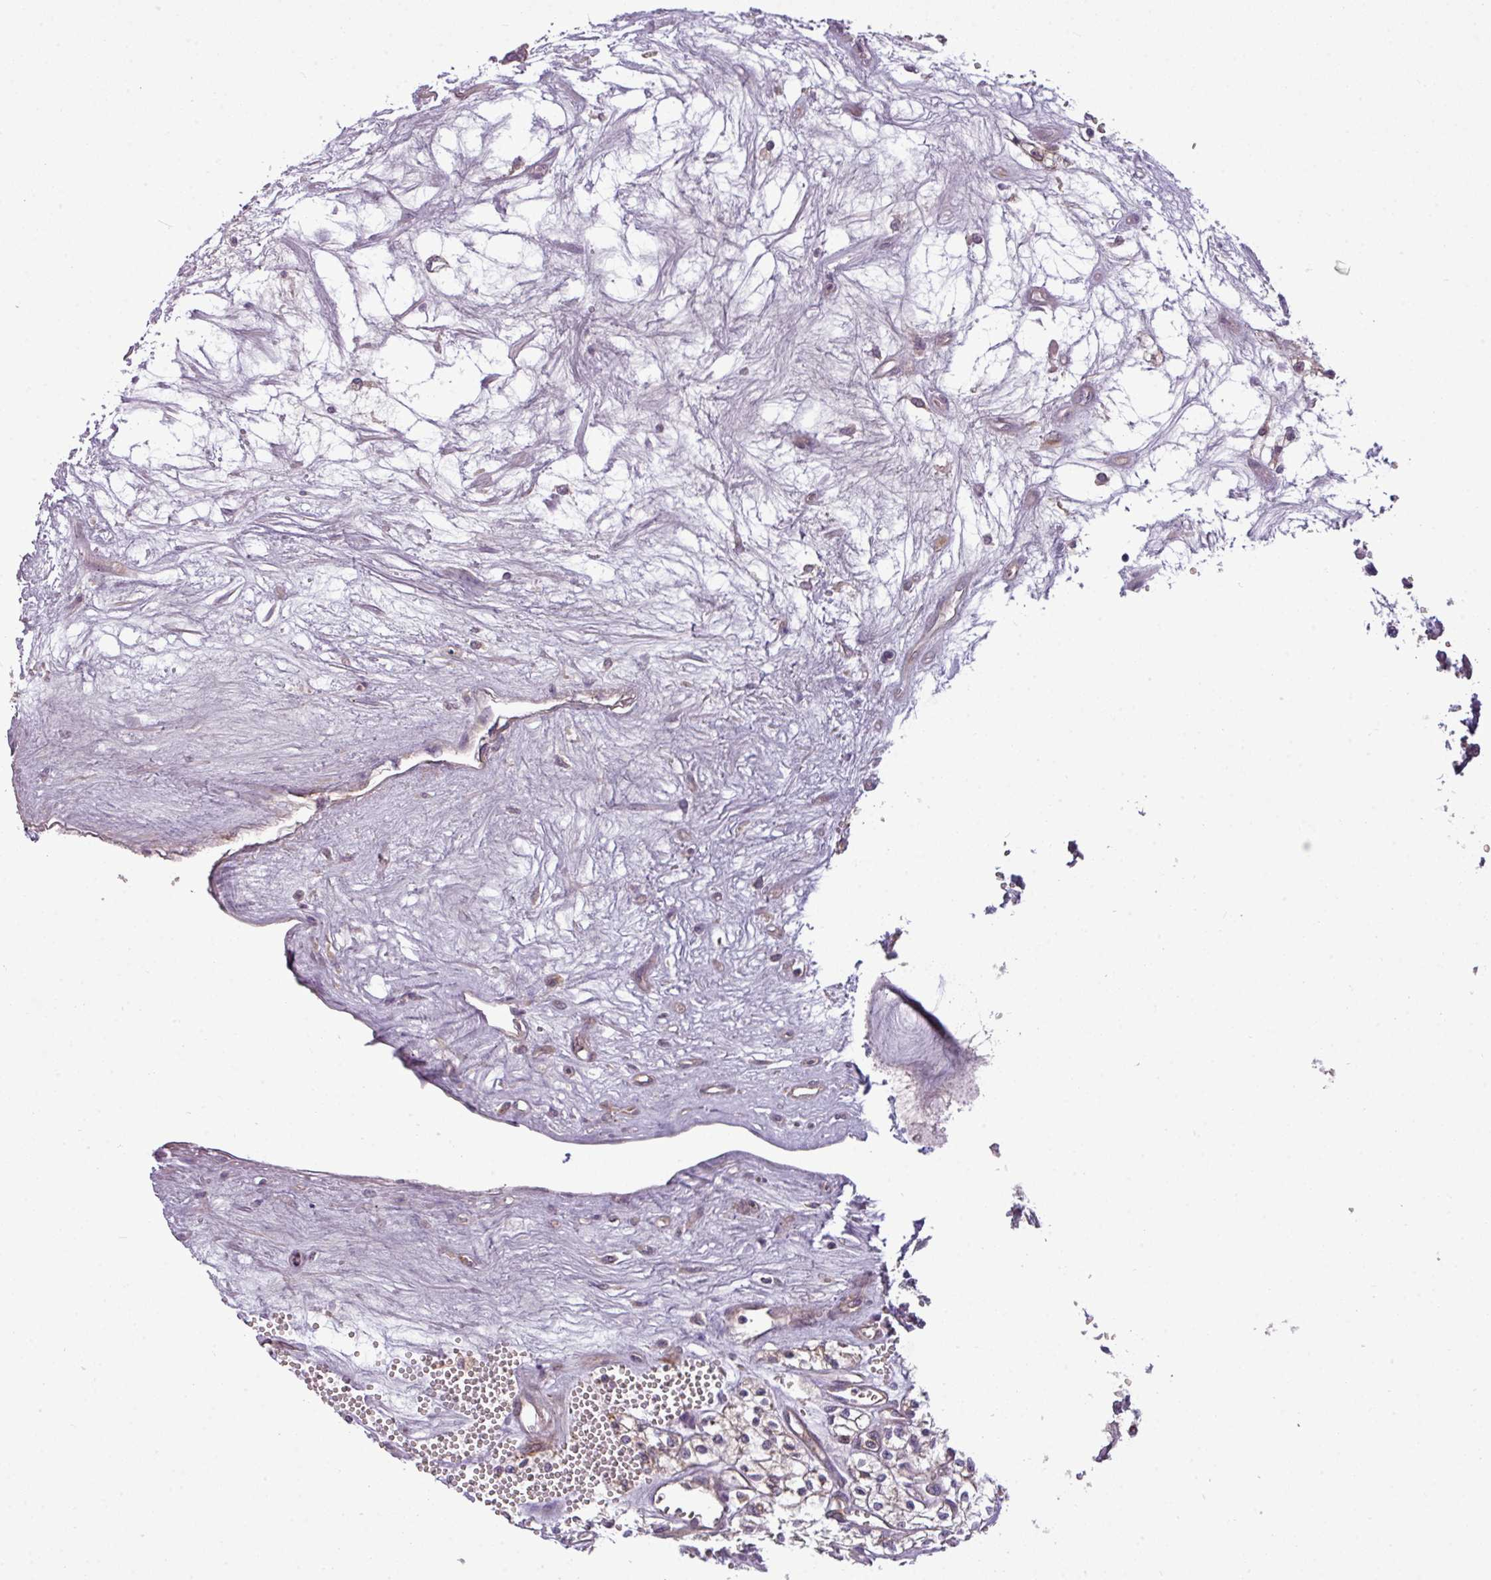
{"staining": {"intensity": "weak", "quantity": "25%-75%", "location": "cytoplasmic/membranous"}, "tissue": "renal cancer", "cell_type": "Tumor cells", "image_type": "cancer", "snomed": [{"axis": "morphology", "description": "Adenocarcinoma, NOS"}, {"axis": "topography", "description": "Kidney"}], "caption": "Renal cancer stained with a brown dye shows weak cytoplasmic/membranous positive expression in approximately 25%-75% of tumor cells.", "gene": "PAPLN", "patient": {"sex": "male", "age": 59}}